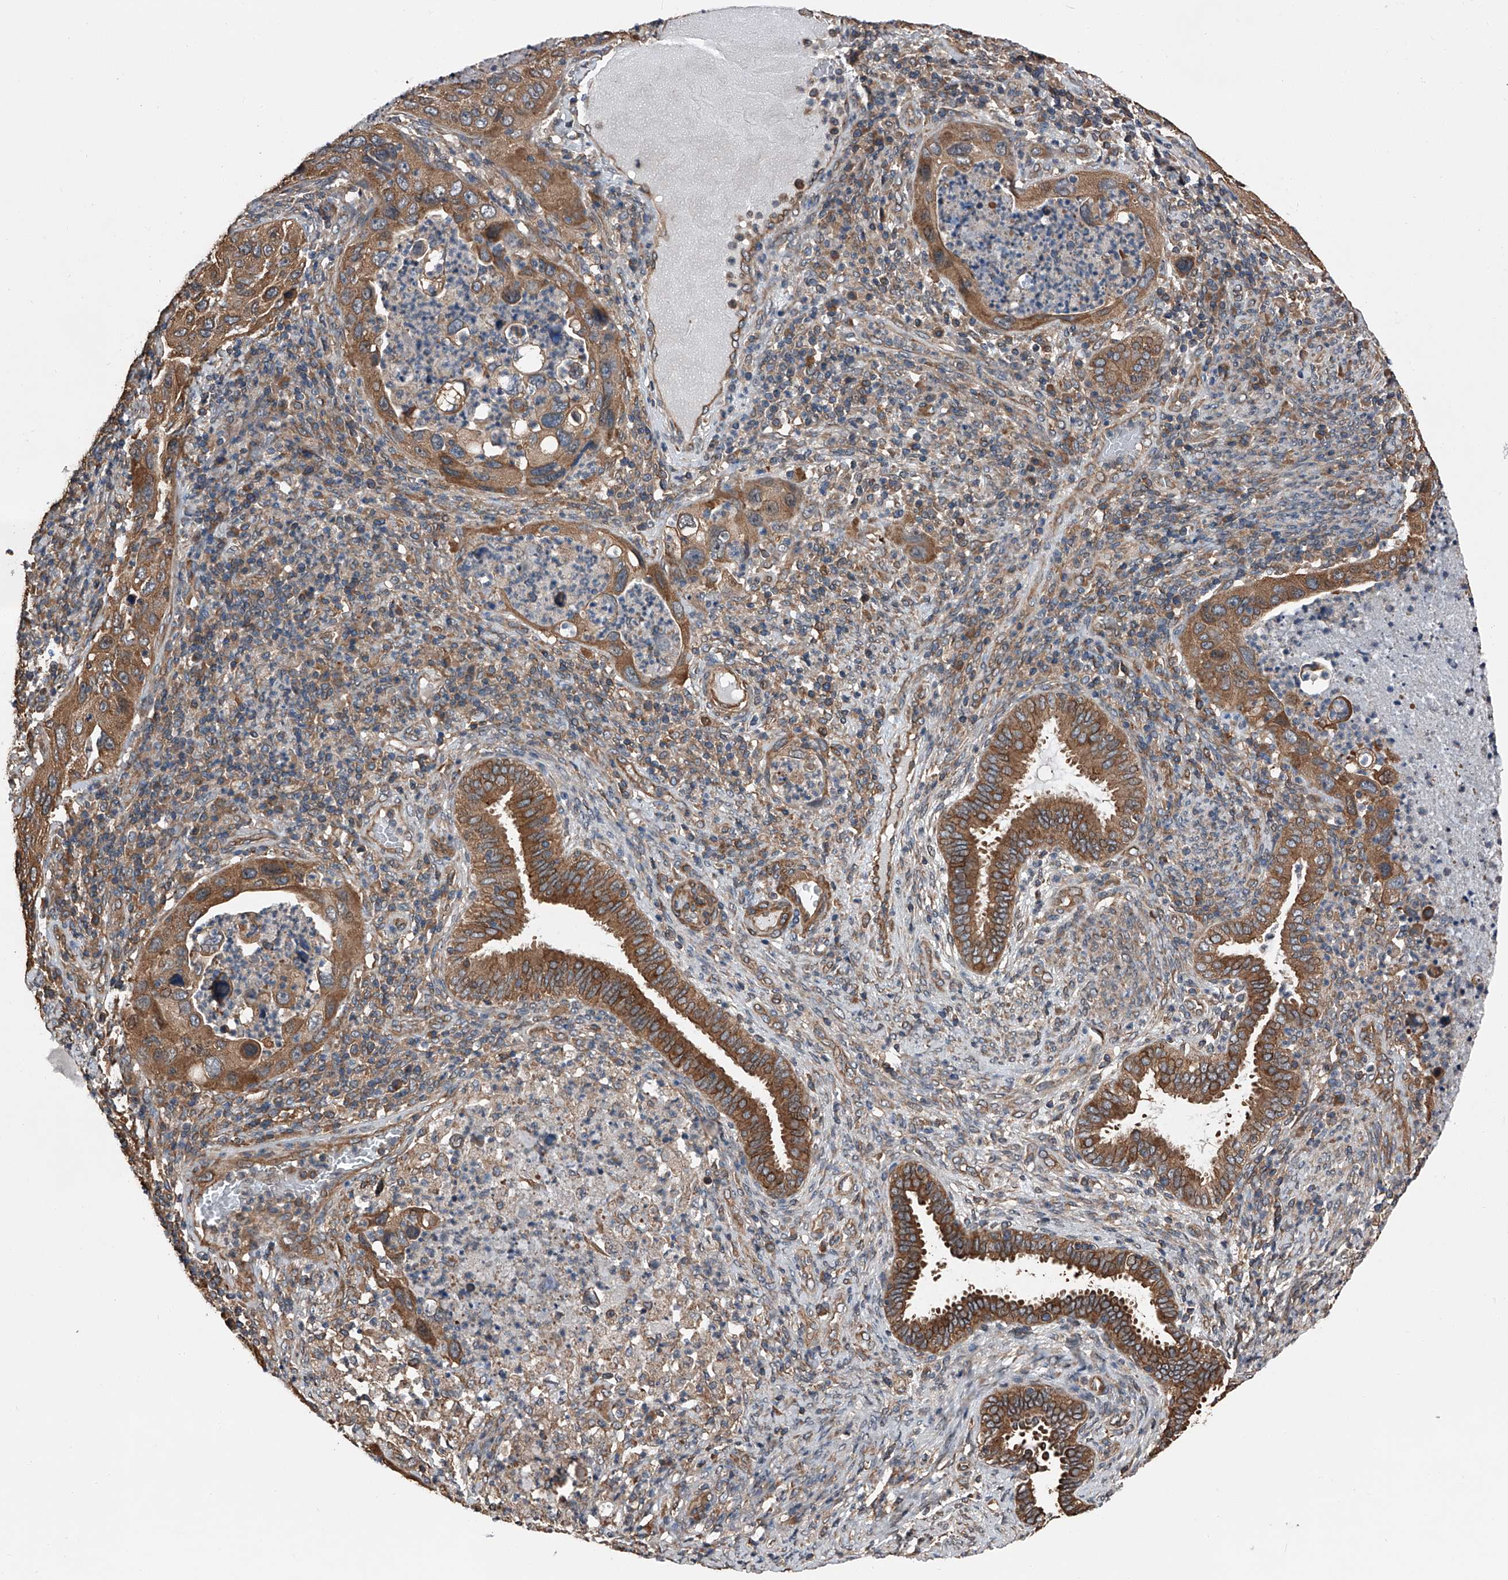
{"staining": {"intensity": "moderate", "quantity": ">75%", "location": "cytoplasmic/membranous"}, "tissue": "cervical cancer", "cell_type": "Tumor cells", "image_type": "cancer", "snomed": [{"axis": "morphology", "description": "Squamous cell carcinoma, NOS"}, {"axis": "topography", "description": "Cervix"}], "caption": "Protein analysis of cervical squamous cell carcinoma tissue shows moderate cytoplasmic/membranous expression in about >75% of tumor cells. (brown staining indicates protein expression, while blue staining denotes nuclei).", "gene": "KCNJ2", "patient": {"sex": "female", "age": 38}}